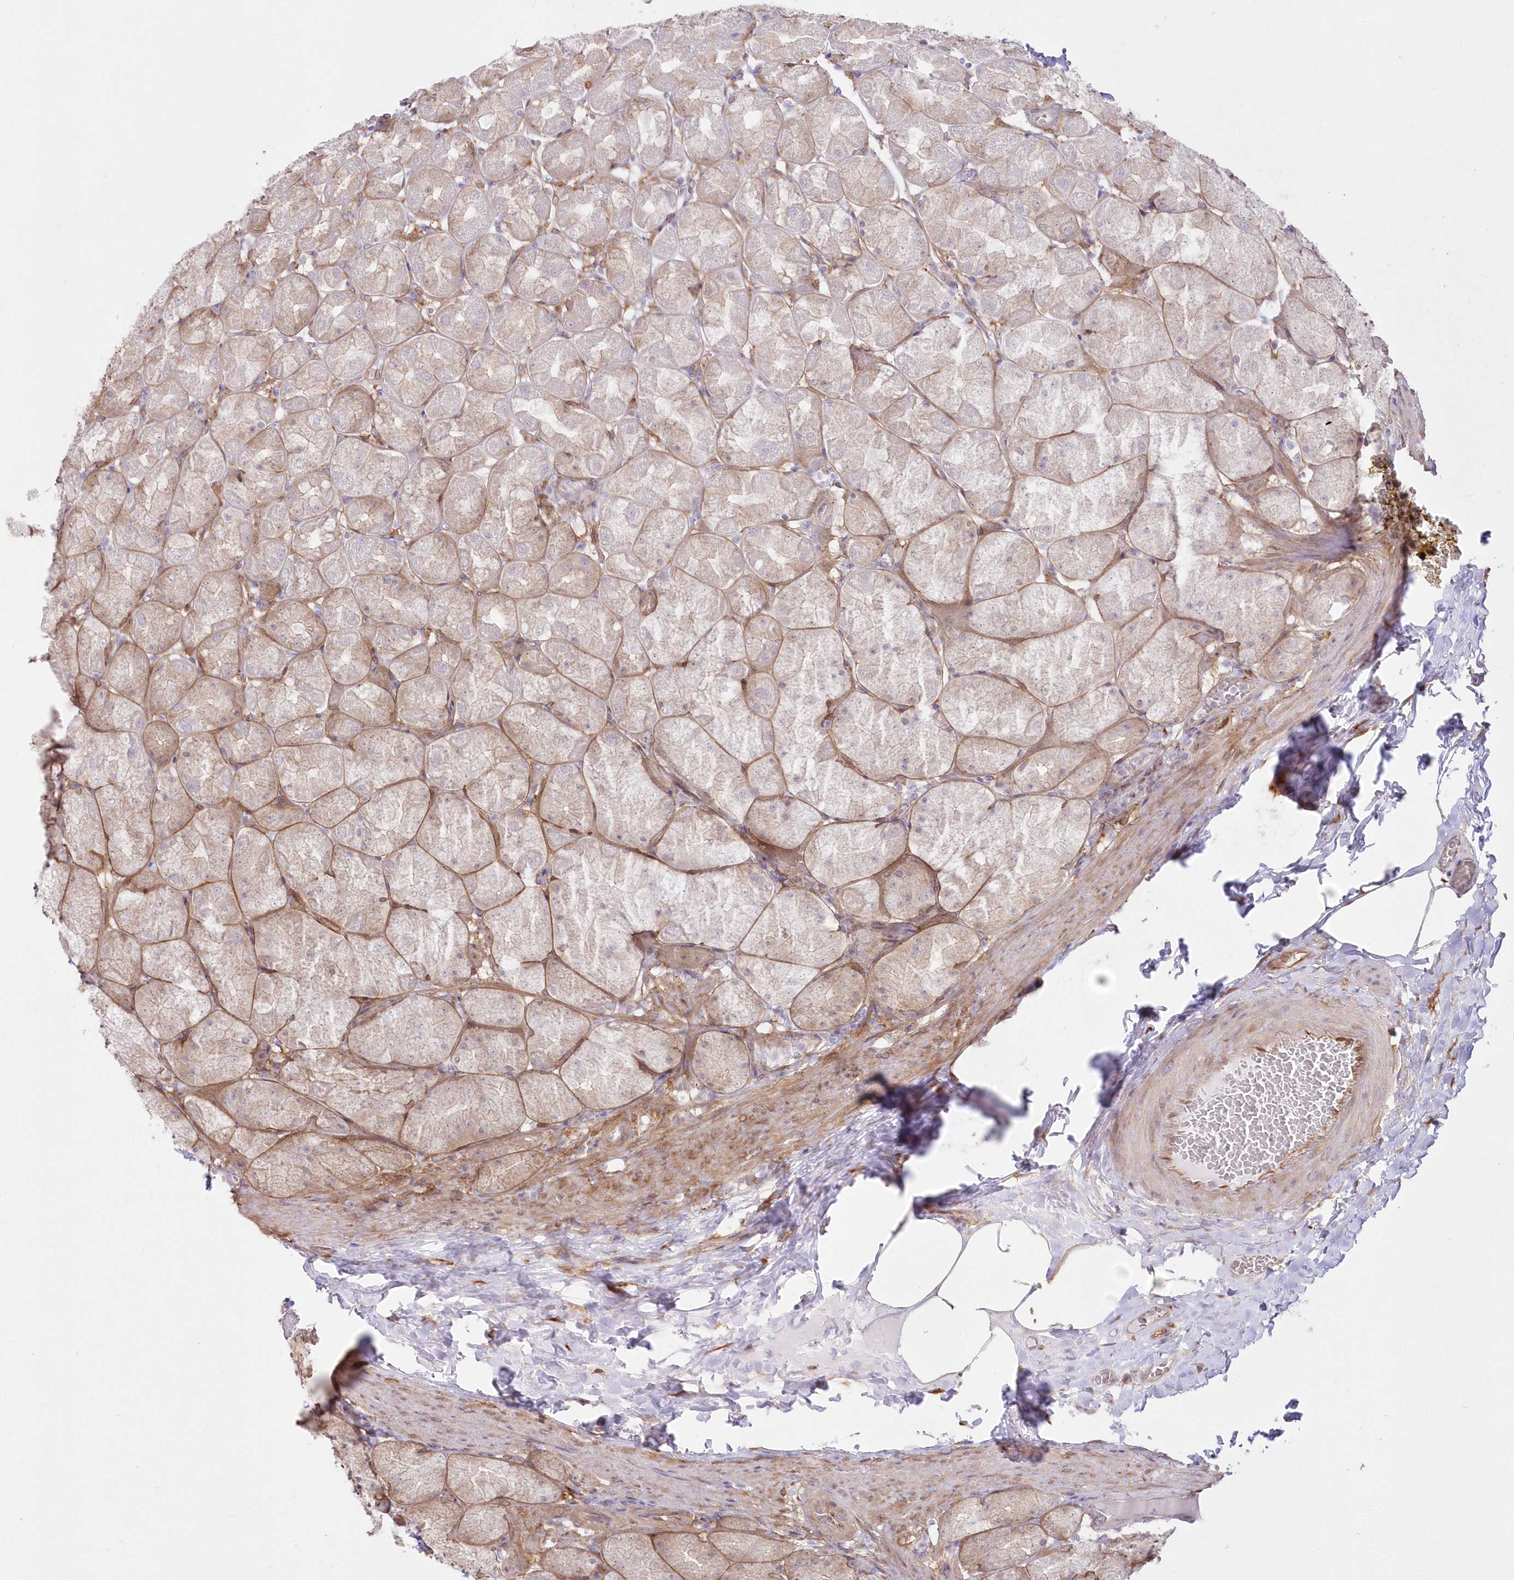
{"staining": {"intensity": "moderate", "quantity": "<25%", "location": "cytoplasmic/membranous"}, "tissue": "stomach", "cell_type": "Glandular cells", "image_type": "normal", "snomed": [{"axis": "morphology", "description": "Normal tissue, NOS"}, {"axis": "topography", "description": "Stomach, upper"}], "caption": "An immunohistochemistry image of normal tissue is shown. Protein staining in brown shows moderate cytoplasmic/membranous positivity in stomach within glandular cells. (DAB (3,3'-diaminobenzidine) IHC, brown staining for protein, blue staining for nuclei).", "gene": "SH3PXD2B", "patient": {"sex": "female", "age": 56}}